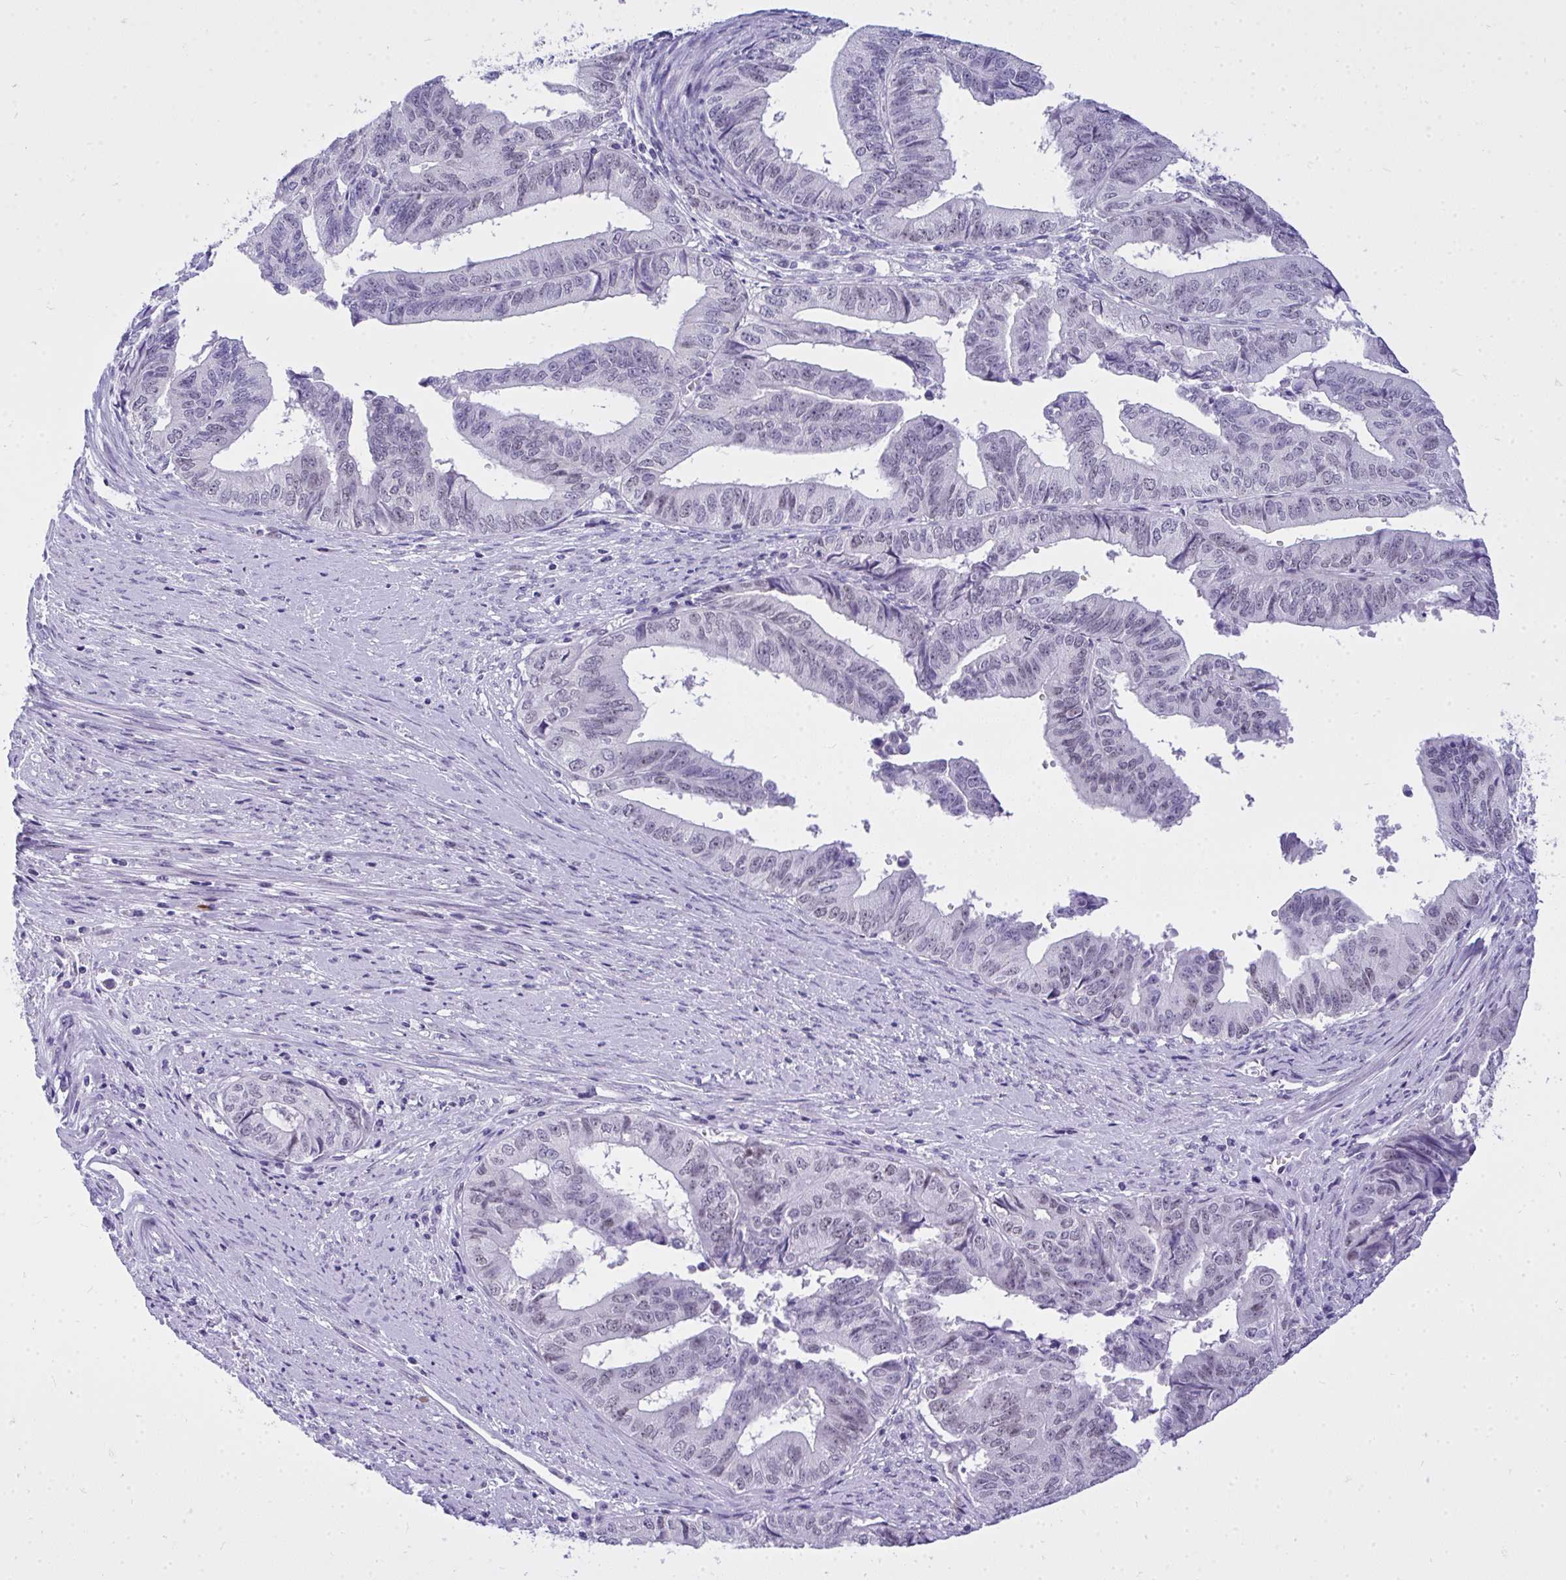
{"staining": {"intensity": "negative", "quantity": "none", "location": "none"}, "tissue": "endometrial cancer", "cell_type": "Tumor cells", "image_type": "cancer", "snomed": [{"axis": "morphology", "description": "Adenocarcinoma, NOS"}, {"axis": "topography", "description": "Endometrium"}], "caption": "The image demonstrates no staining of tumor cells in endometrial cancer (adenocarcinoma).", "gene": "TEAD4", "patient": {"sex": "female", "age": 65}}